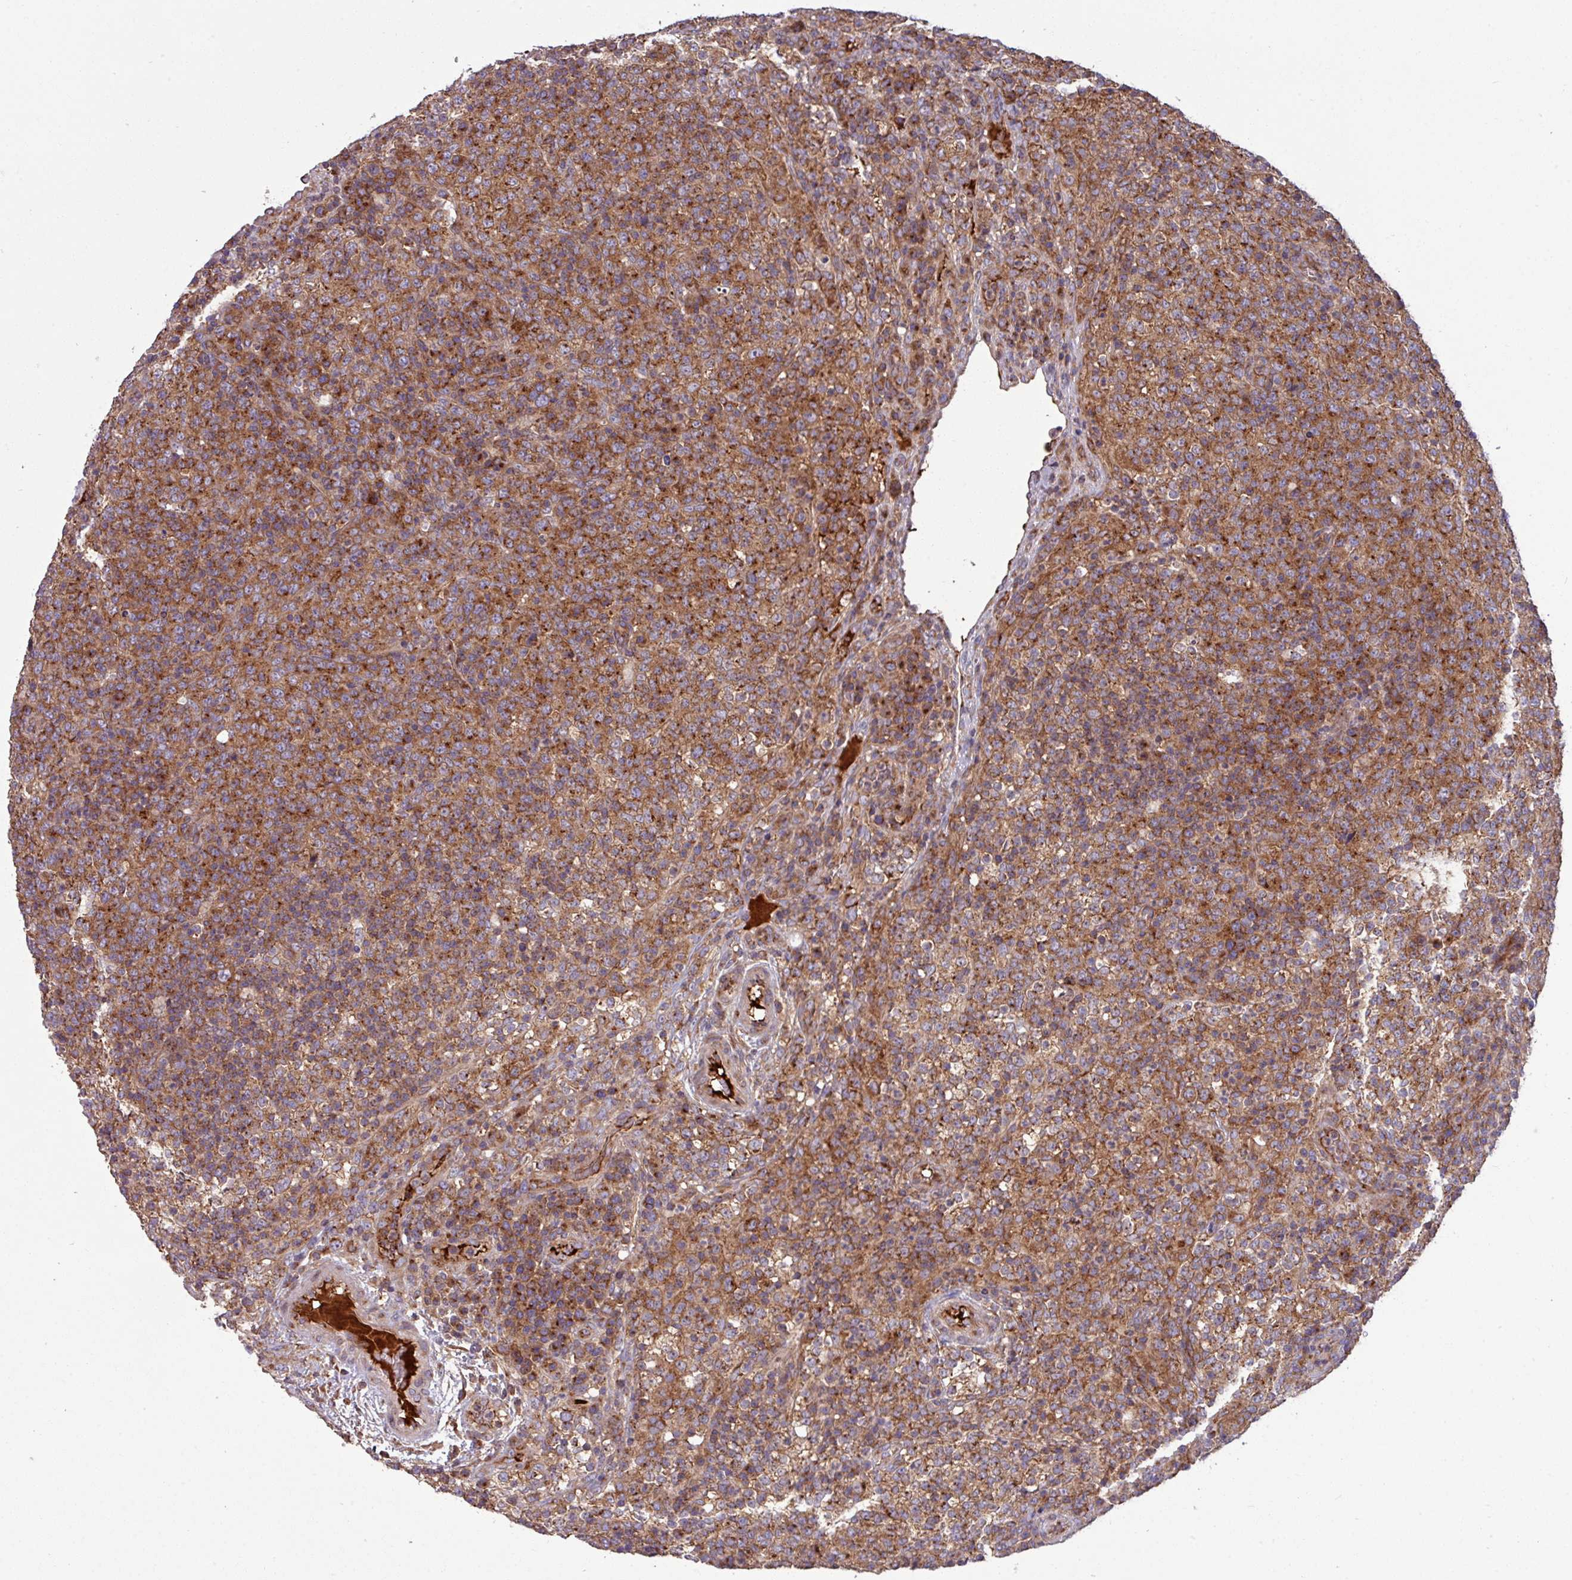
{"staining": {"intensity": "moderate", "quantity": ">75%", "location": "cytoplasmic/membranous"}, "tissue": "lymphoma", "cell_type": "Tumor cells", "image_type": "cancer", "snomed": [{"axis": "morphology", "description": "Malignant lymphoma, non-Hodgkin's type, High grade"}, {"axis": "topography", "description": "Lymph node"}], "caption": "Immunohistochemical staining of human lymphoma demonstrates medium levels of moderate cytoplasmic/membranous staining in about >75% of tumor cells.", "gene": "LSM12", "patient": {"sex": "male", "age": 54}}